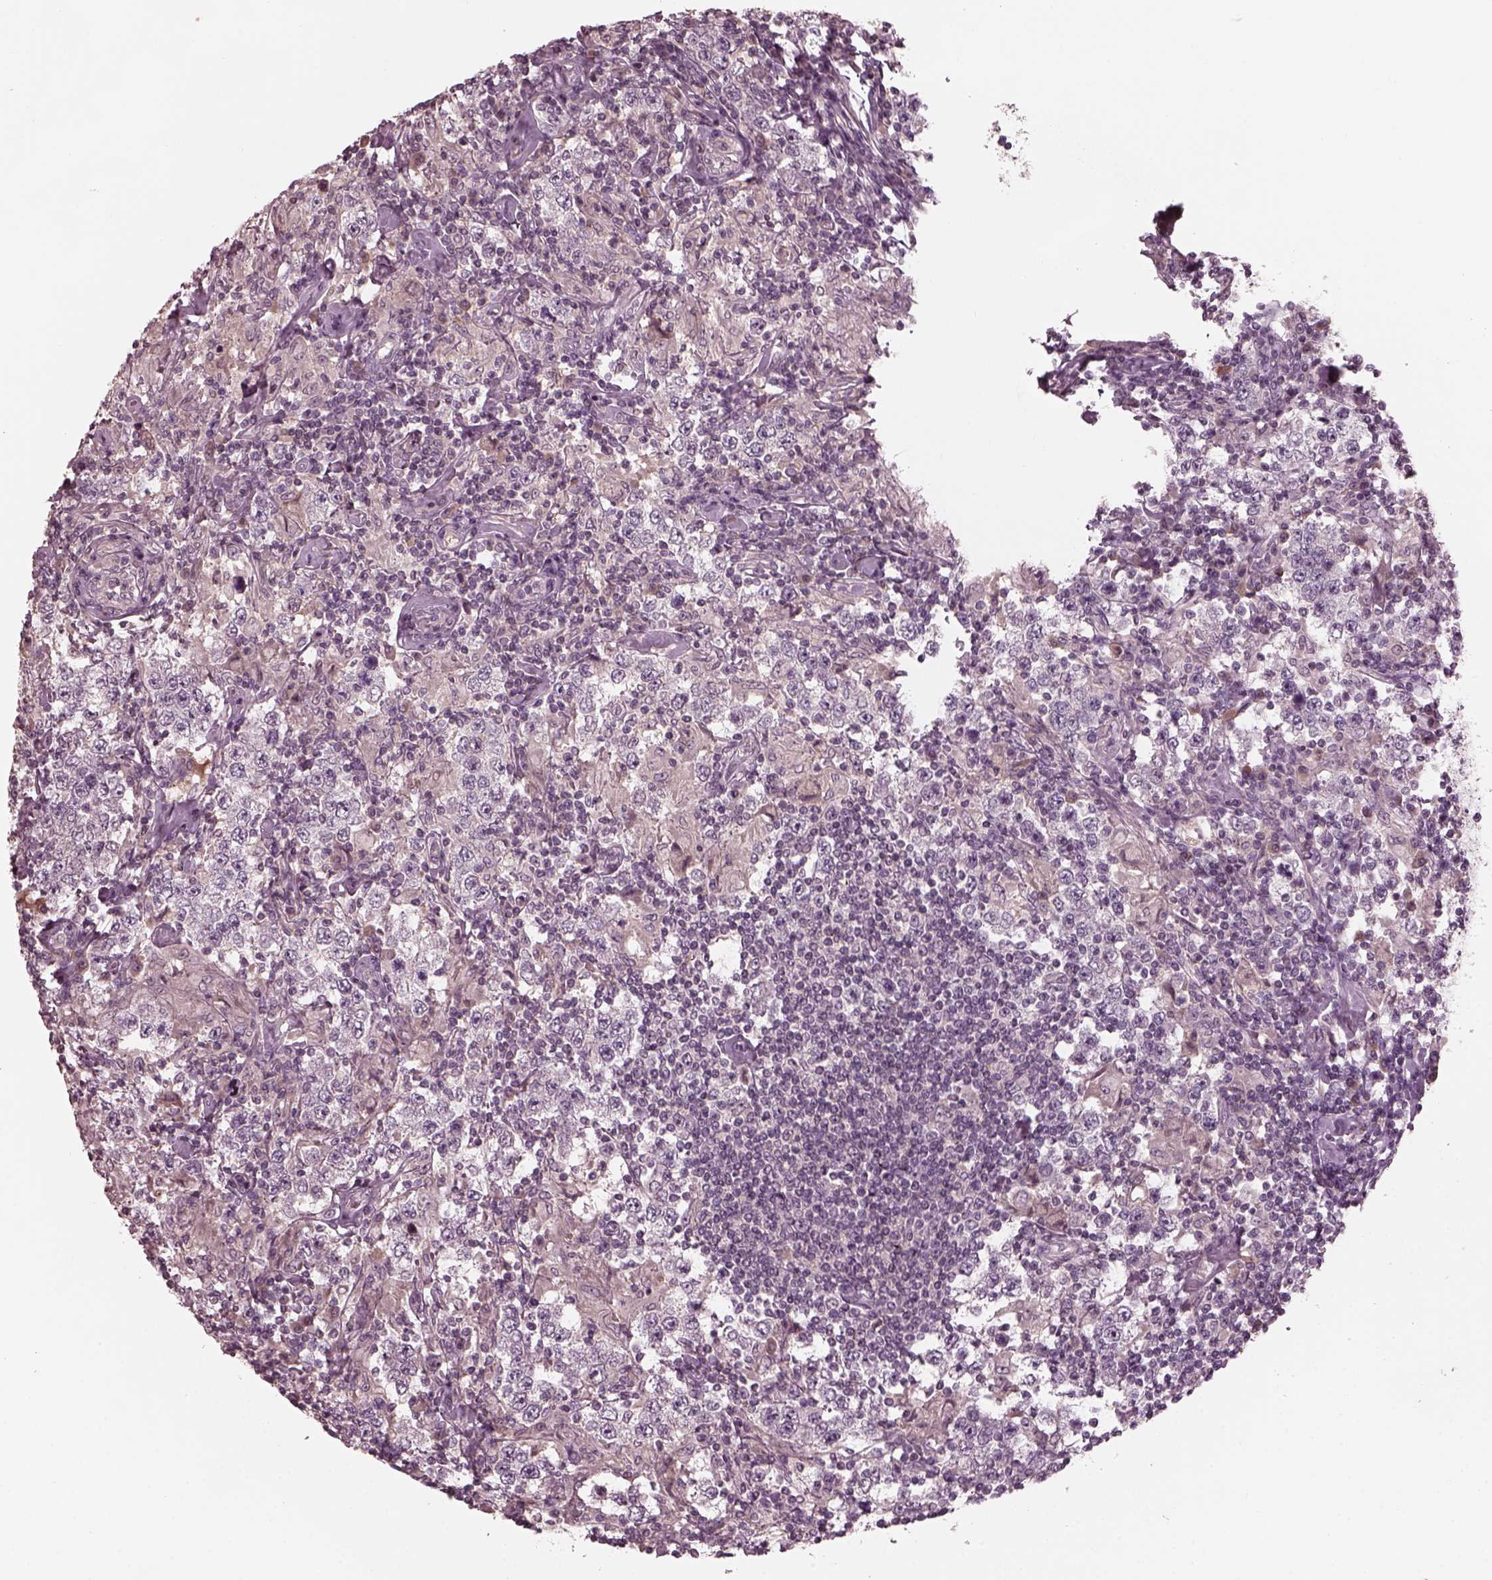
{"staining": {"intensity": "negative", "quantity": "none", "location": "none"}, "tissue": "testis cancer", "cell_type": "Tumor cells", "image_type": "cancer", "snomed": [{"axis": "morphology", "description": "Seminoma, NOS"}, {"axis": "morphology", "description": "Carcinoma, Embryonal, NOS"}, {"axis": "topography", "description": "Testis"}], "caption": "Immunohistochemistry image of neoplastic tissue: human testis cancer (seminoma) stained with DAB (3,3'-diaminobenzidine) demonstrates no significant protein staining in tumor cells.", "gene": "PORCN", "patient": {"sex": "male", "age": 41}}